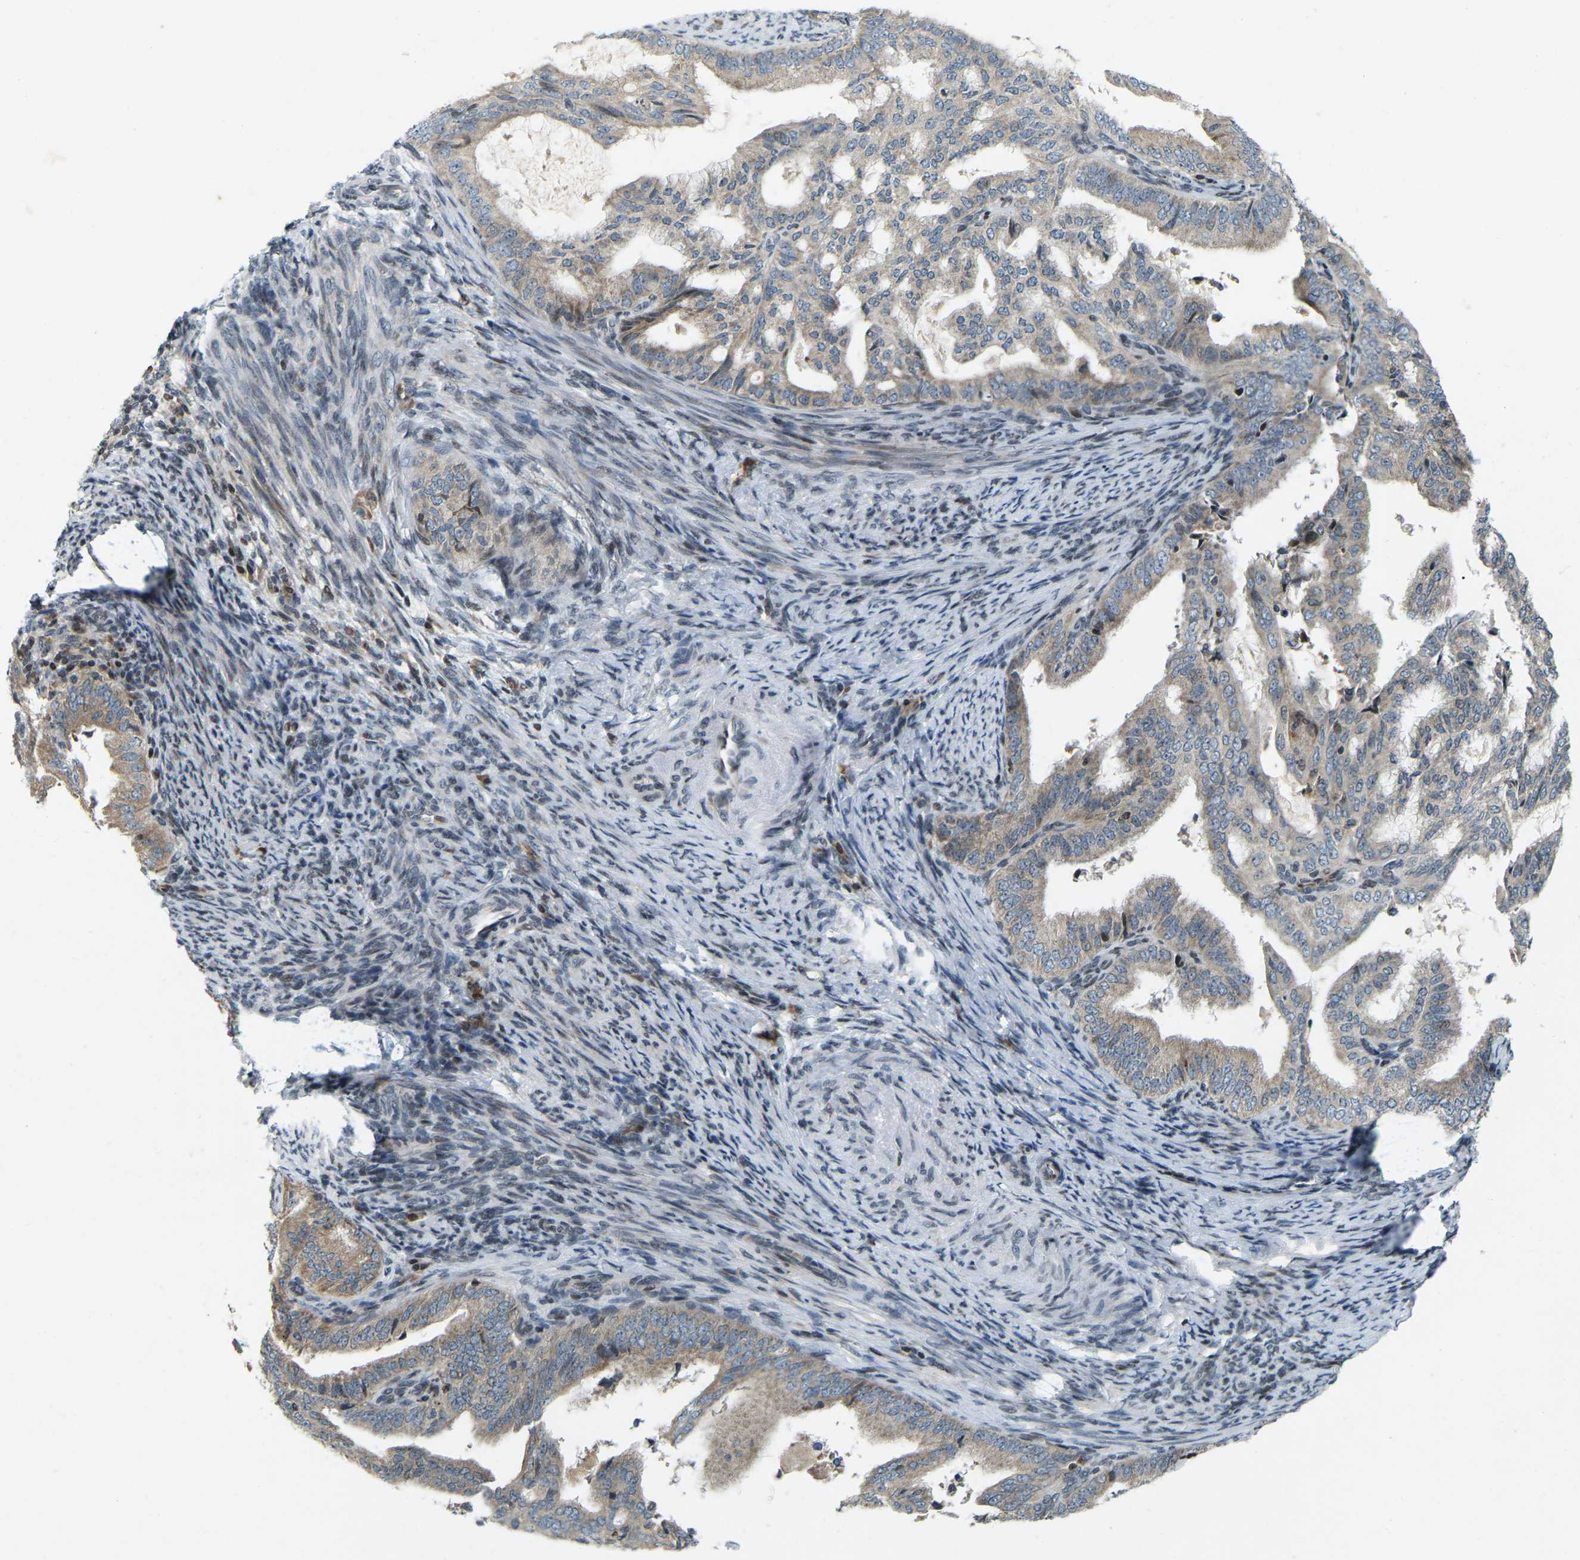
{"staining": {"intensity": "weak", "quantity": ">75%", "location": "cytoplasmic/membranous"}, "tissue": "endometrial cancer", "cell_type": "Tumor cells", "image_type": "cancer", "snomed": [{"axis": "morphology", "description": "Adenocarcinoma, NOS"}, {"axis": "topography", "description": "Endometrium"}], "caption": "Immunohistochemistry (IHC) staining of endometrial cancer (adenocarcinoma), which demonstrates low levels of weak cytoplasmic/membranous expression in approximately >75% of tumor cells indicating weak cytoplasmic/membranous protein positivity. The staining was performed using DAB (3,3'-diaminobenzidine) (brown) for protein detection and nuclei were counterstained in hematoxylin (blue).", "gene": "PARL", "patient": {"sex": "female", "age": 58}}